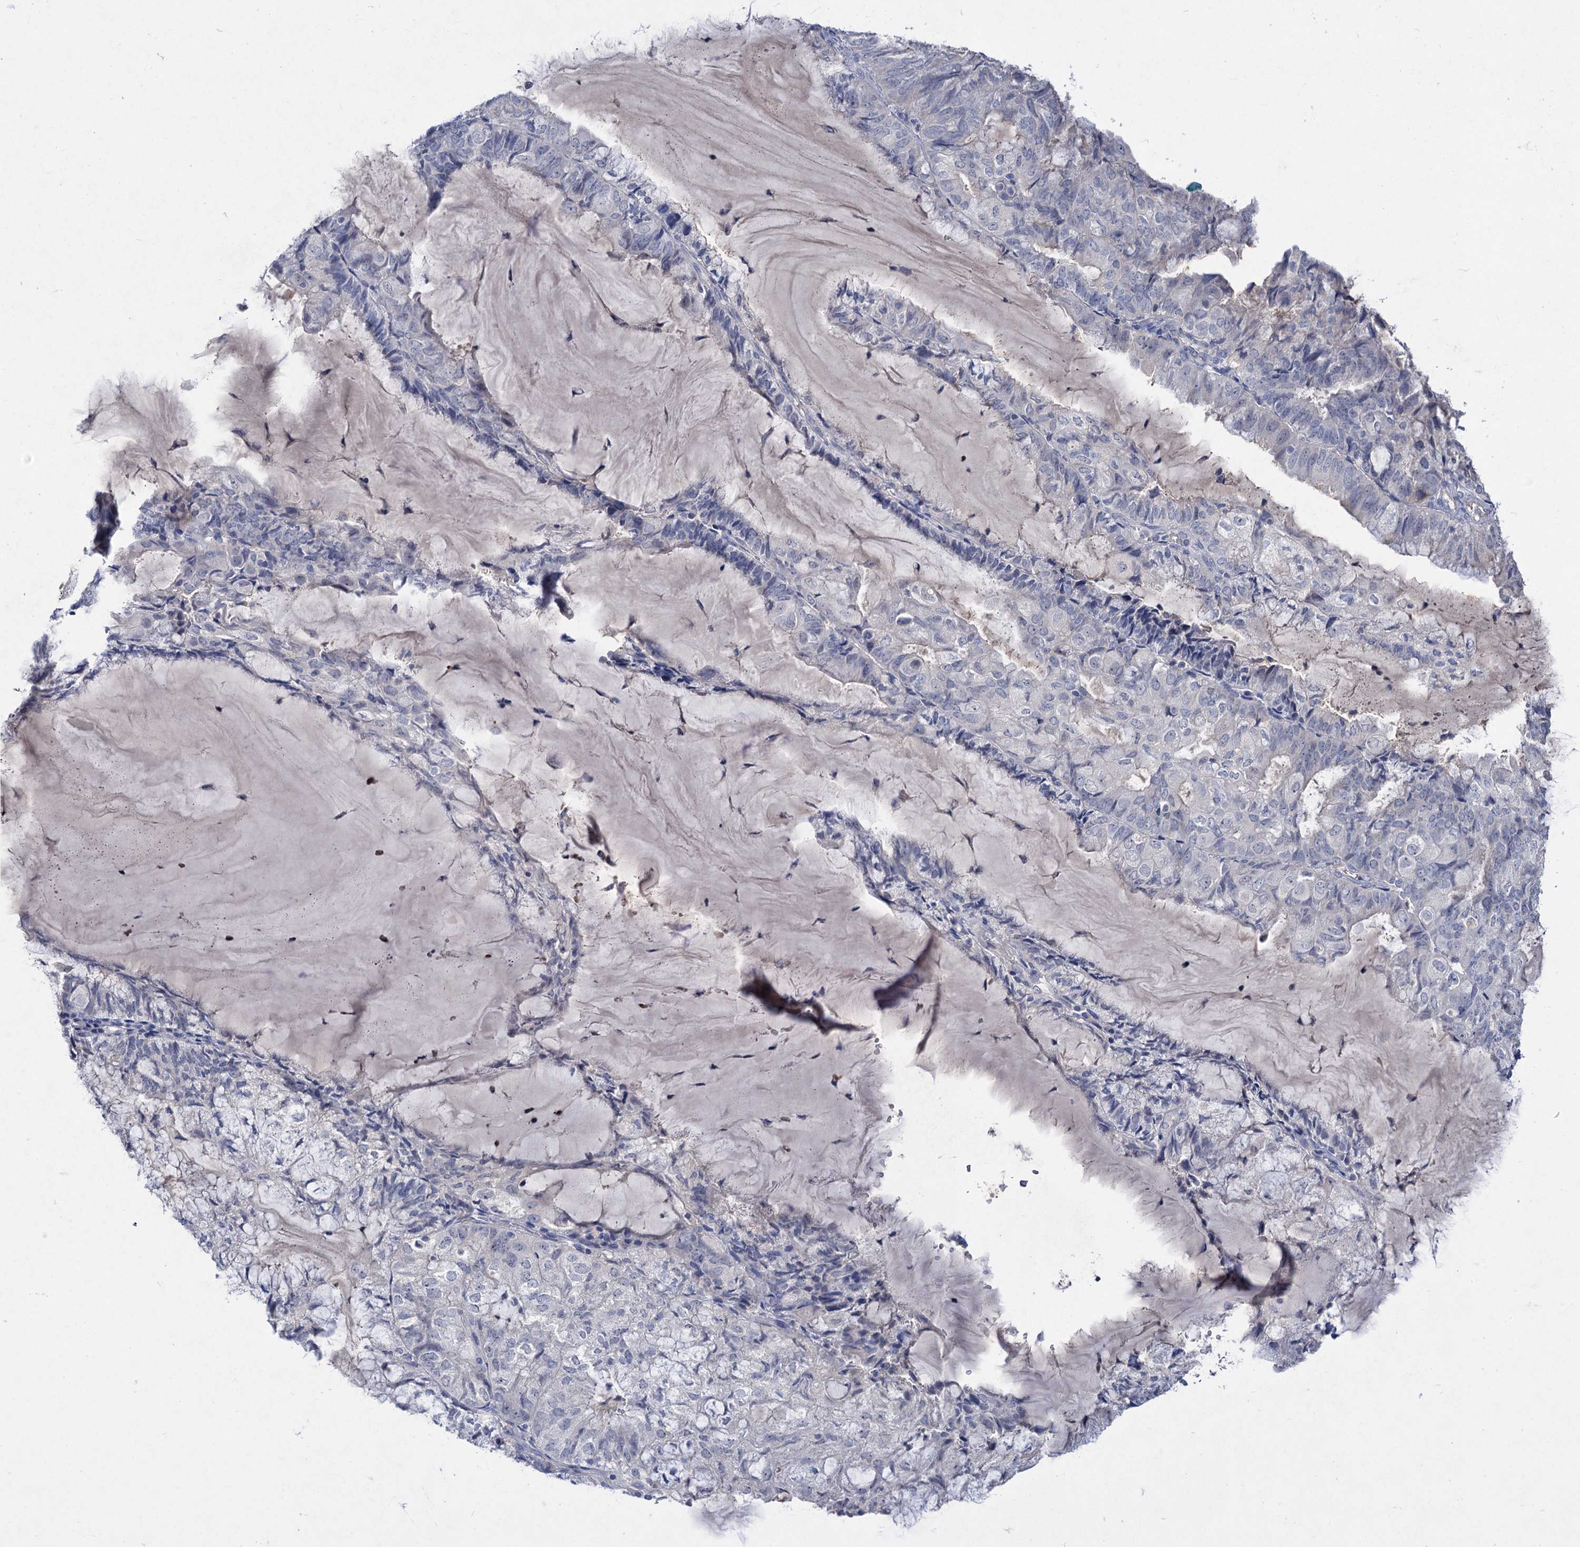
{"staining": {"intensity": "negative", "quantity": "none", "location": "none"}, "tissue": "endometrial cancer", "cell_type": "Tumor cells", "image_type": "cancer", "snomed": [{"axis": "morphology", "description": "Adenocarcinoma, NOS"}, {"axis": "topography", "description": "Endometrium"}], "caption": "An immunohistochemistry (IHC) micrograph of endometrial cancer is shown. There is no staining in tumor cells of endometrial cancer.", "gene": "ATP4A", "patient": {"sex": "female", "age": 81}}